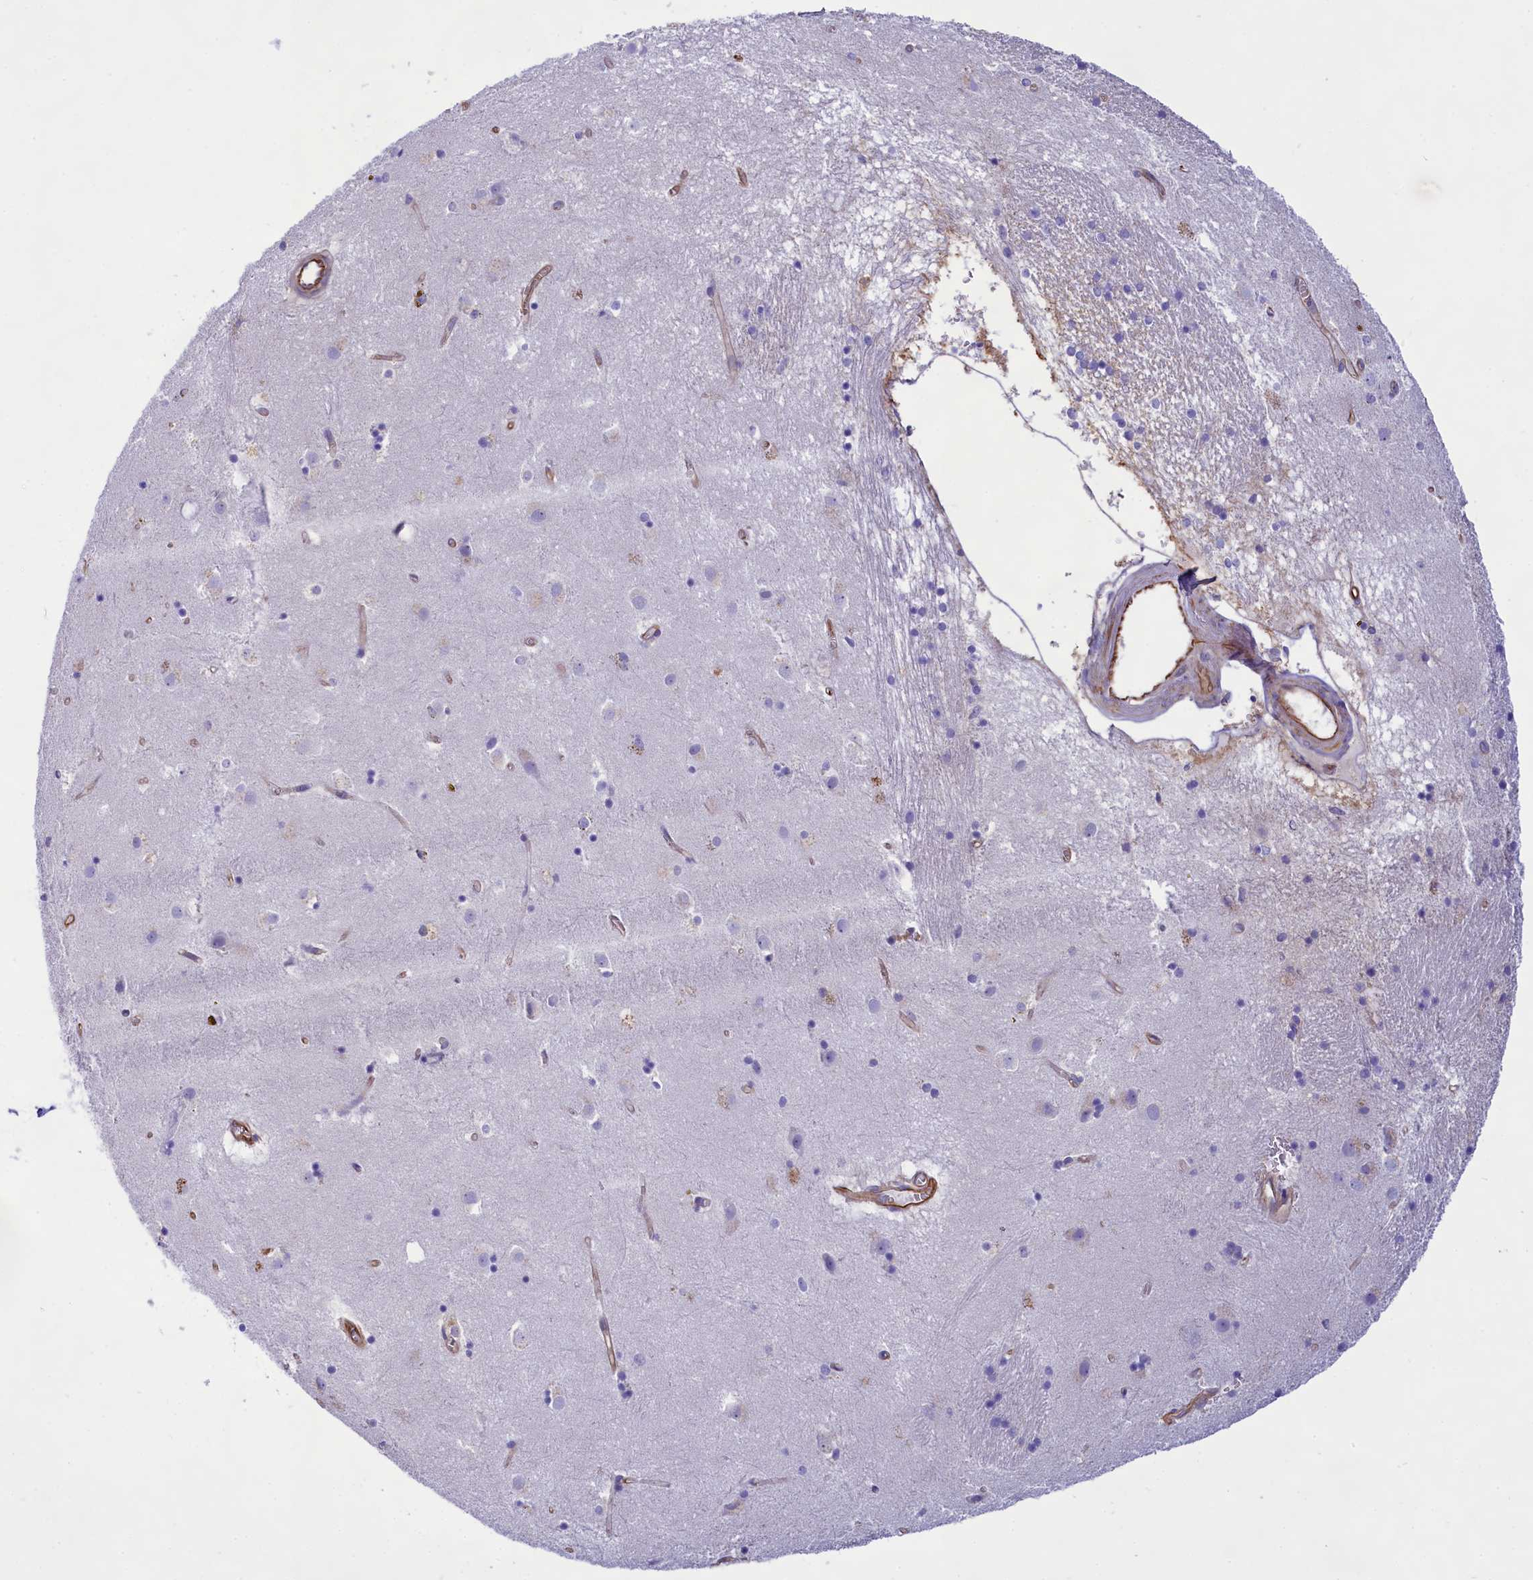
{"staining": {"intensity": "negative", "quantity": "none", "location": "none"}, "tissue": "caudate", "cell_type": "Glial cells", "image_type": "normal", "snomed": [{"axis": "morphology", "description": "Normal tissue, NOS"}, {"axis": "topography", "description": "Lateral ventricle wall"}], "caption": "High magnification brightfield microscopy of normal caudate stained with DAB (brown) and counterstained with hematoxylin (blue): glial cells show no significant staining. (DAB (3,3'-diaminobenzidine) immunohistochemistry, high magnification).", "gene": "CD99", "patient": {"sex": "male", "age": 70}}